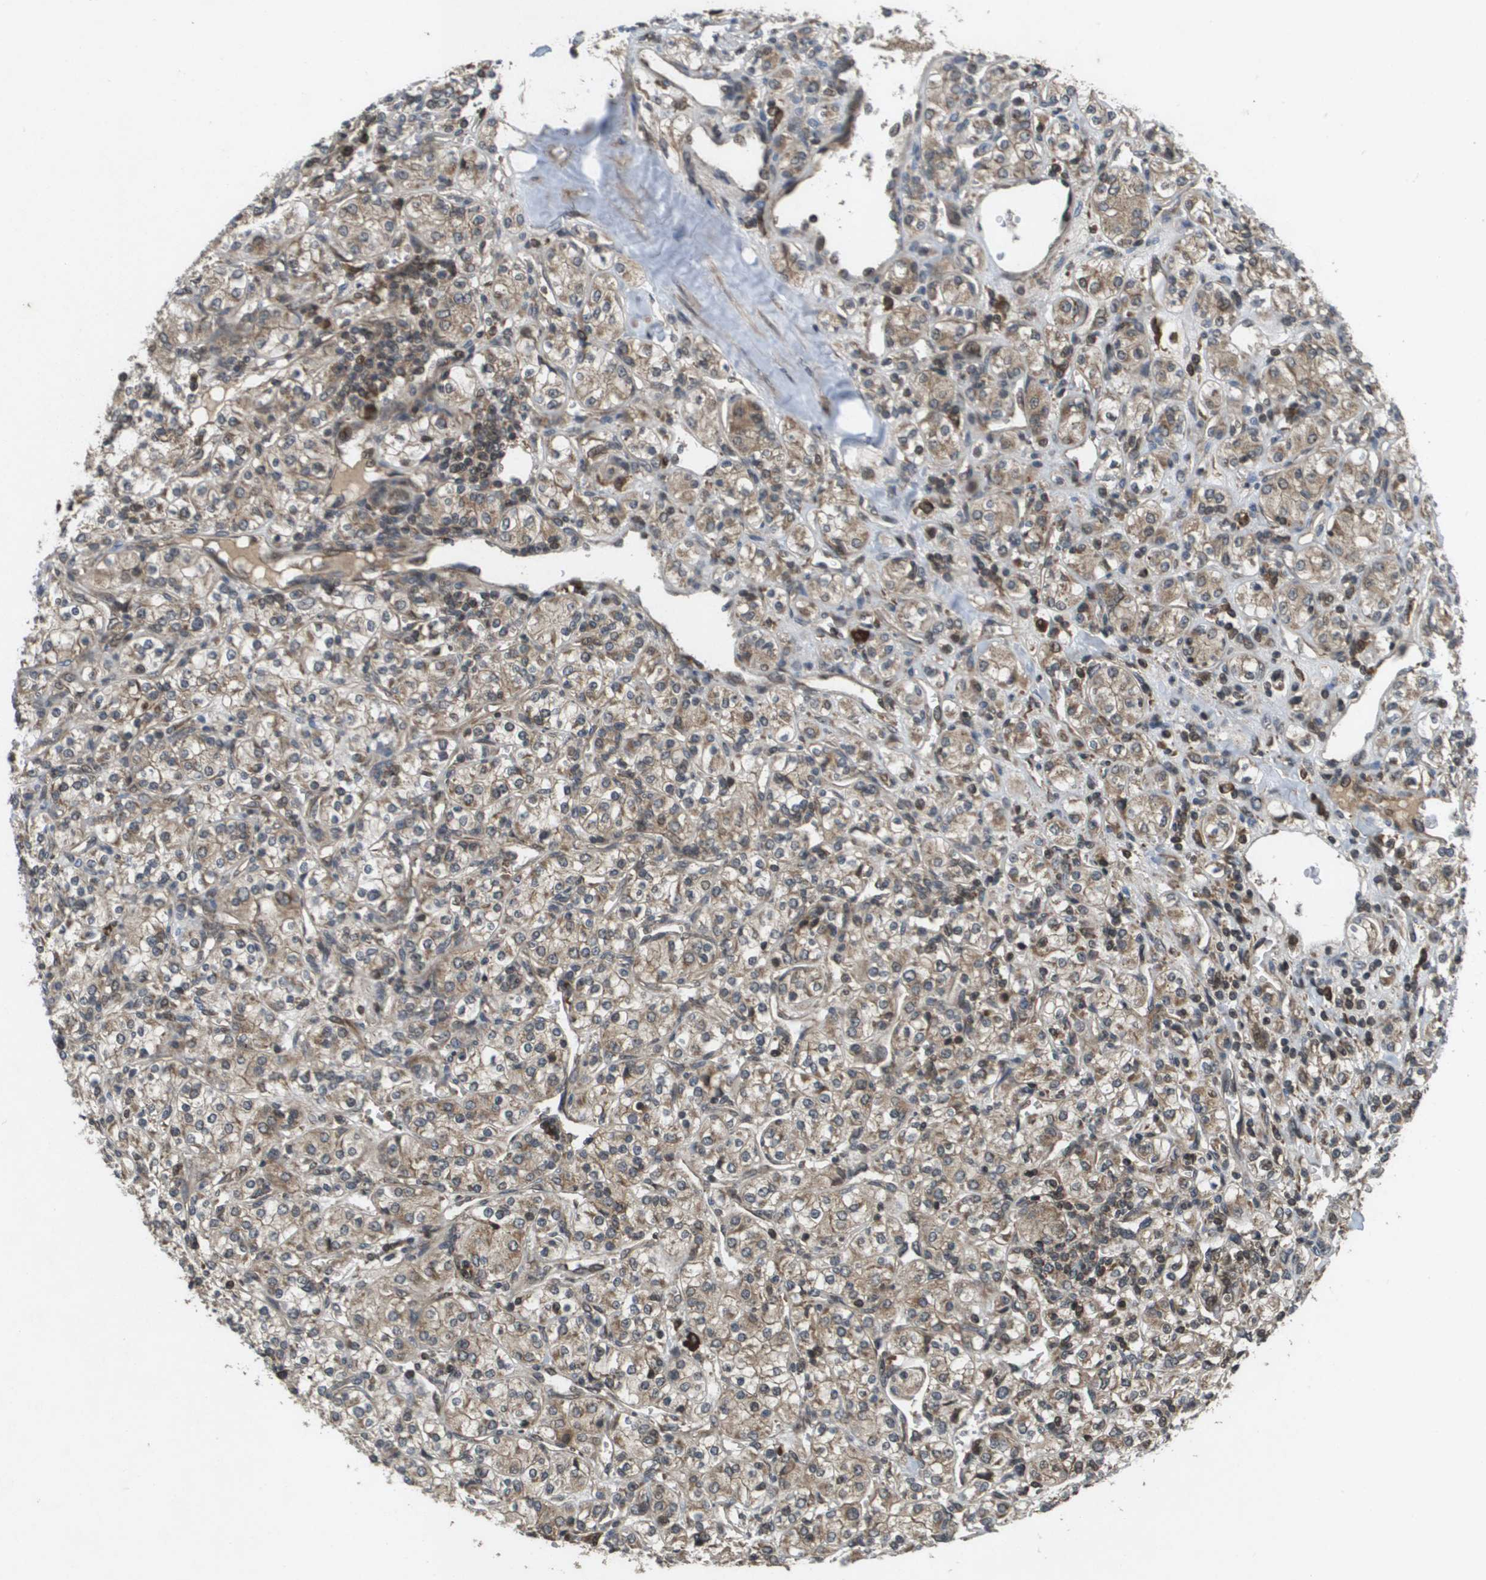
{"staining": {"intensity": "moderate", "quantity": ">75%", "location": "cytoplasmic/membranous"}, "tissue": "renal cancer", "cell_type": "Tumor cells", "image_type": "cancer", "snomed": [{"axis": "morphology", "description": "Adenocarcinoma, NOS"}, {"axis": "topography", "description": "Kidney"}], "caption": "A brown stain highlights moderate cytoplasmic/membranous staining of a protein in human renal cancer tumor cells.", "gene": "KIF11", "patient": {"sex": "male", "age": 77}}